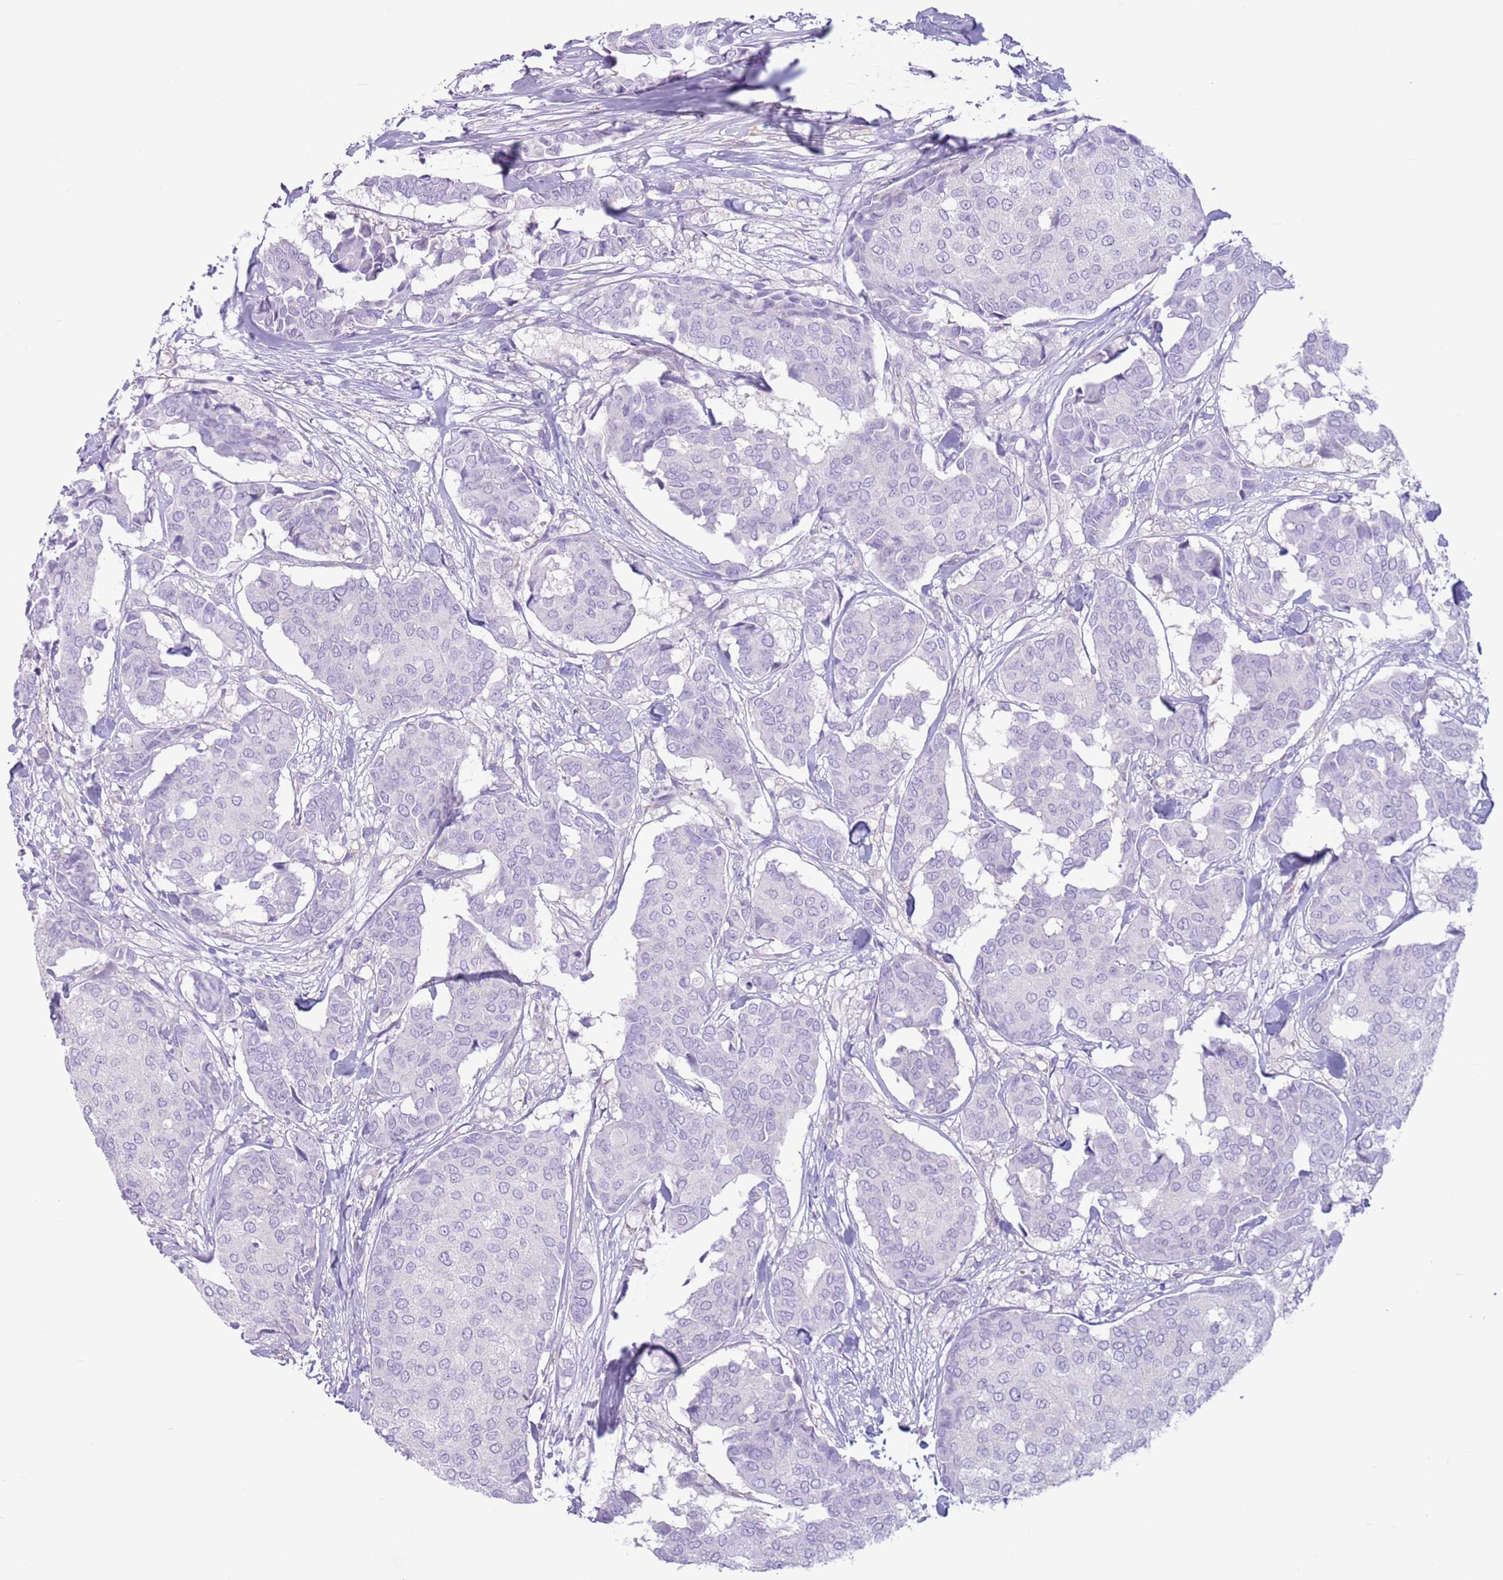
{"staining": {"intensity": "negative", "quantity": "none", "location": "none"}, "tissue": "breast cancer", "cell_type": "Tumor cells", "image_type": "cancer", "snomed": [{"axis": "morphology", "description": "Duct carcinoma"}, {"axis": "topography", "description": "Breast"}], "caption": "This is an immunohistochemistry (IHC) image of human breast cancer. There is no positivity in tumor cells.", "gene": "SNX6", "patient": {"sex": "female", "age": 75}}